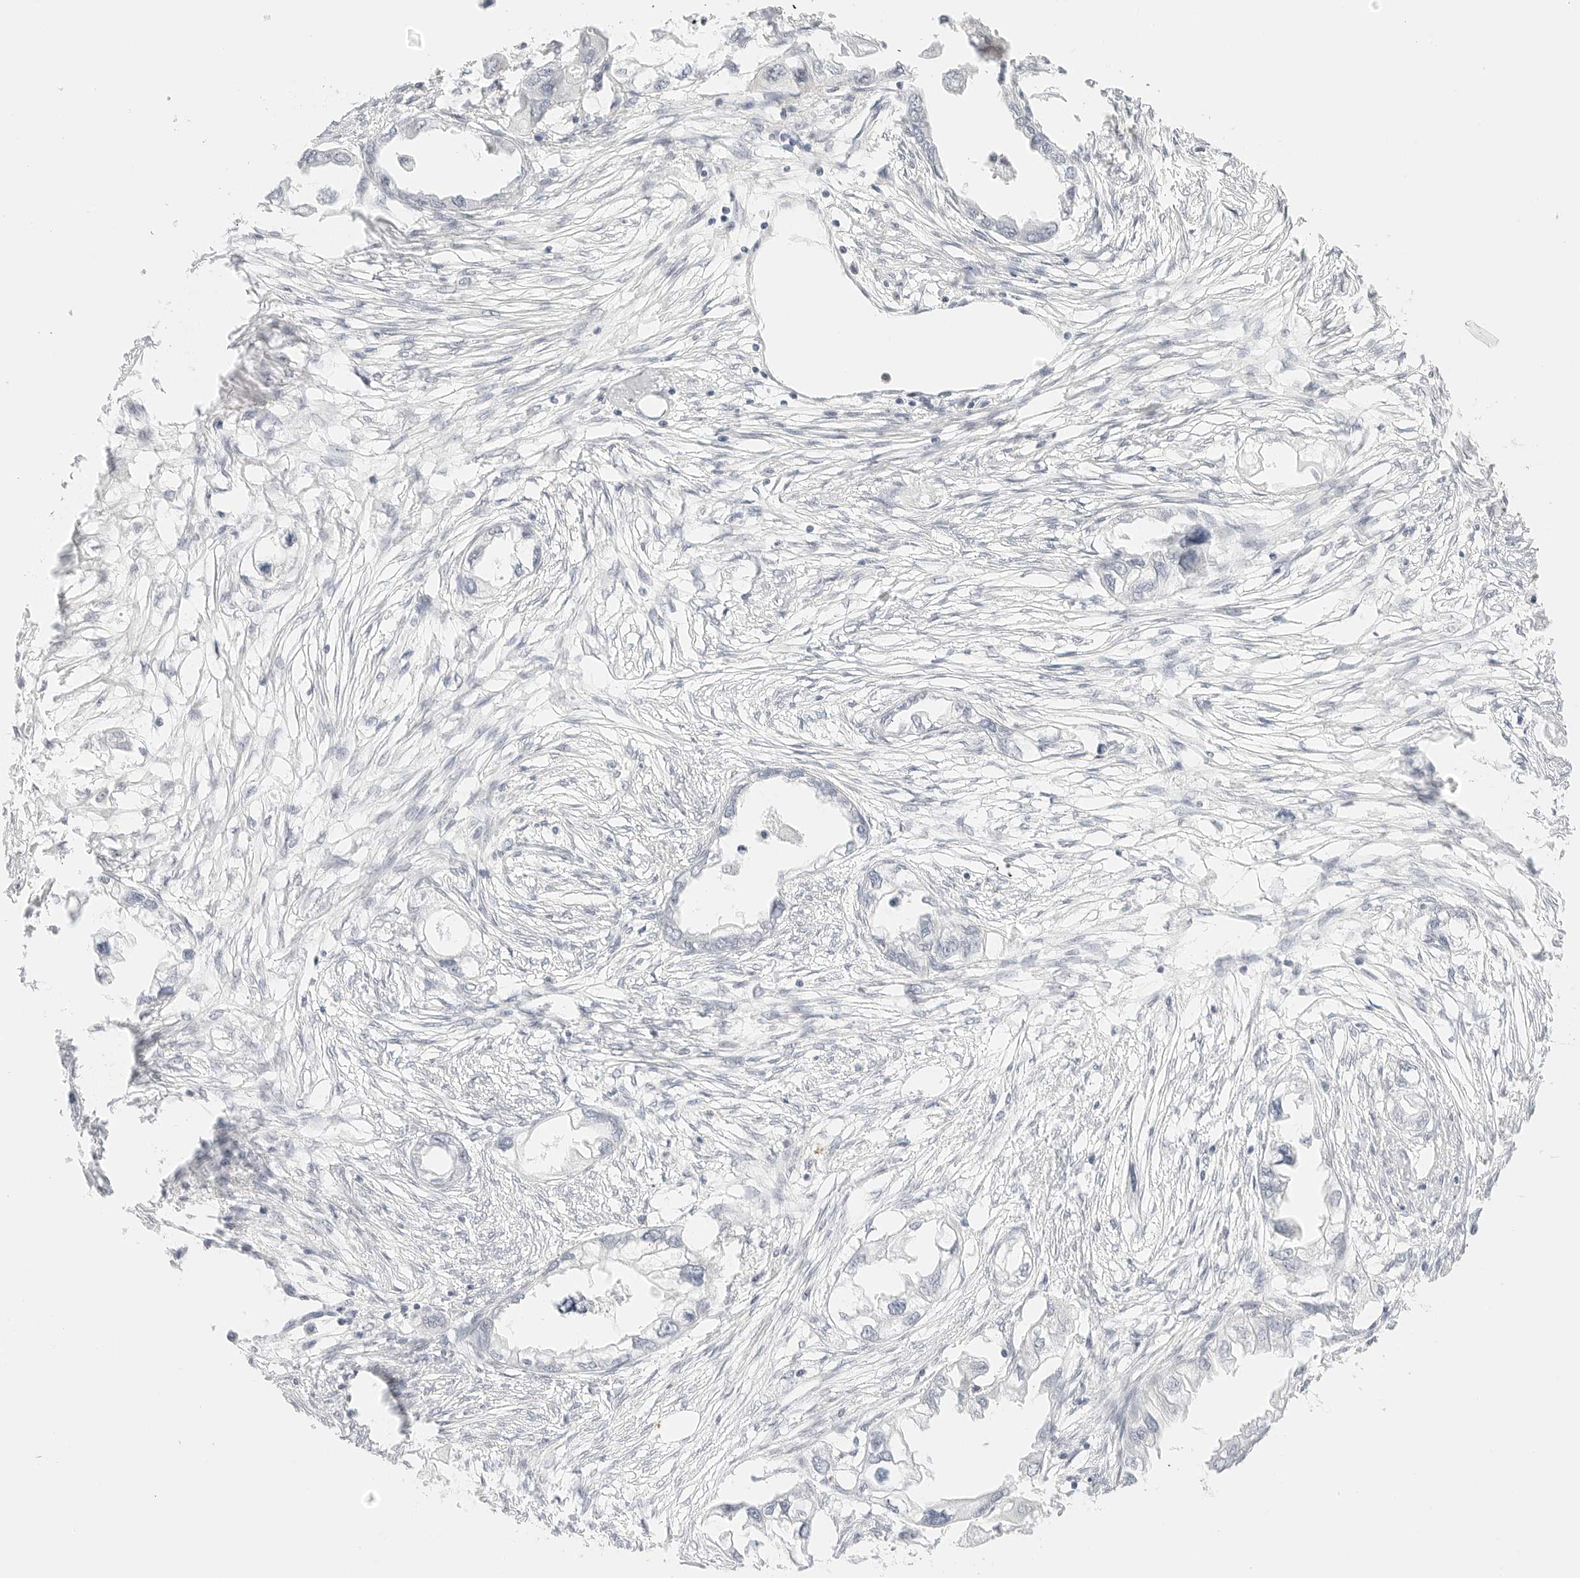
{"staining": {"intensity": "negative", "quantity": "none", "location": "none"}, "tissue": "endometrial cancer", "cell_type": "Tumor cells", "image_type": "cancer", "snomed": [{"axis": "morphology", "description": "Adenocarcinoma, NOS"}, {"axis": "morphology", "description": "Adenocarcinoma, metastatic, NOS"}, {"axis": "topography", "description": "Adipose tissue"}, {"axis": "topography", "description": "Endometrium"}], "caption": "Tumor cells show no significant positivity in endometrial adenocarcinoma.", "gene": "GNAS", "patient": {"sex": "female", "age": 67}}